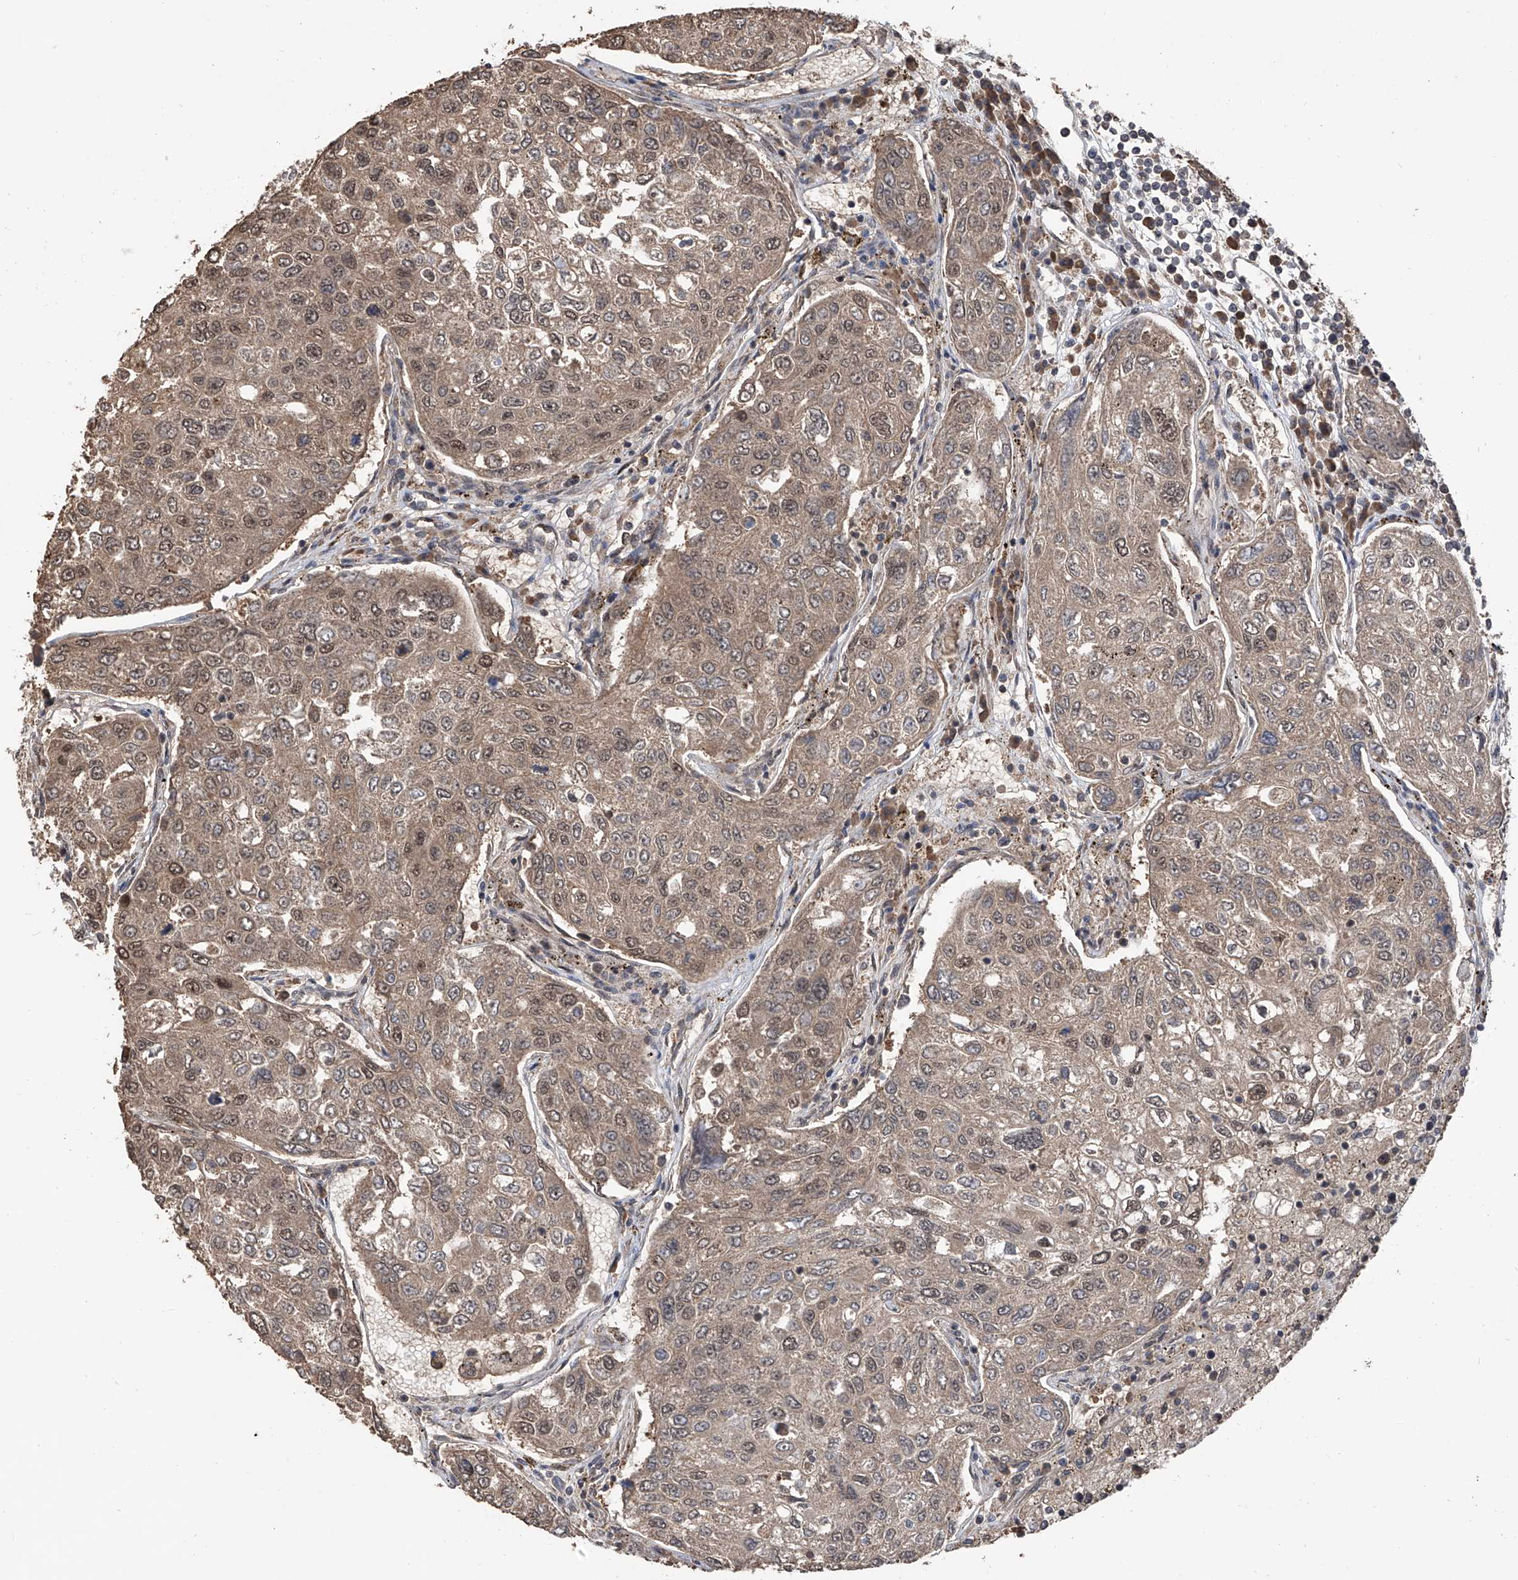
{"staining": {"intensity": "moderate", "quantity": ">75%", "location": "cytoplasmic/membranous,nuclear"}, "tissue": "urothelial cancer", "cell_type": "Tumor cells", "image_type": "cancer", "snomed": [{"axis": "morphology", "description": "Urothelial carcinoma, High grade"}, {"axis": "topography", "description": "Lymph node"}, {"axis": "topography", "description": "Urinary bladder"}], "caption": "A medium amount of moderate cytoplasmic/membranous and nuclear expression is present in approximately >75% of tumor cells in urothelial carcinoma (high-grade) tissue. (brown staining indicates protein expression, while blue staining denotes nuclei).", "gene": "FAM135A", "patient": {"sex": "male", "age": 51}}